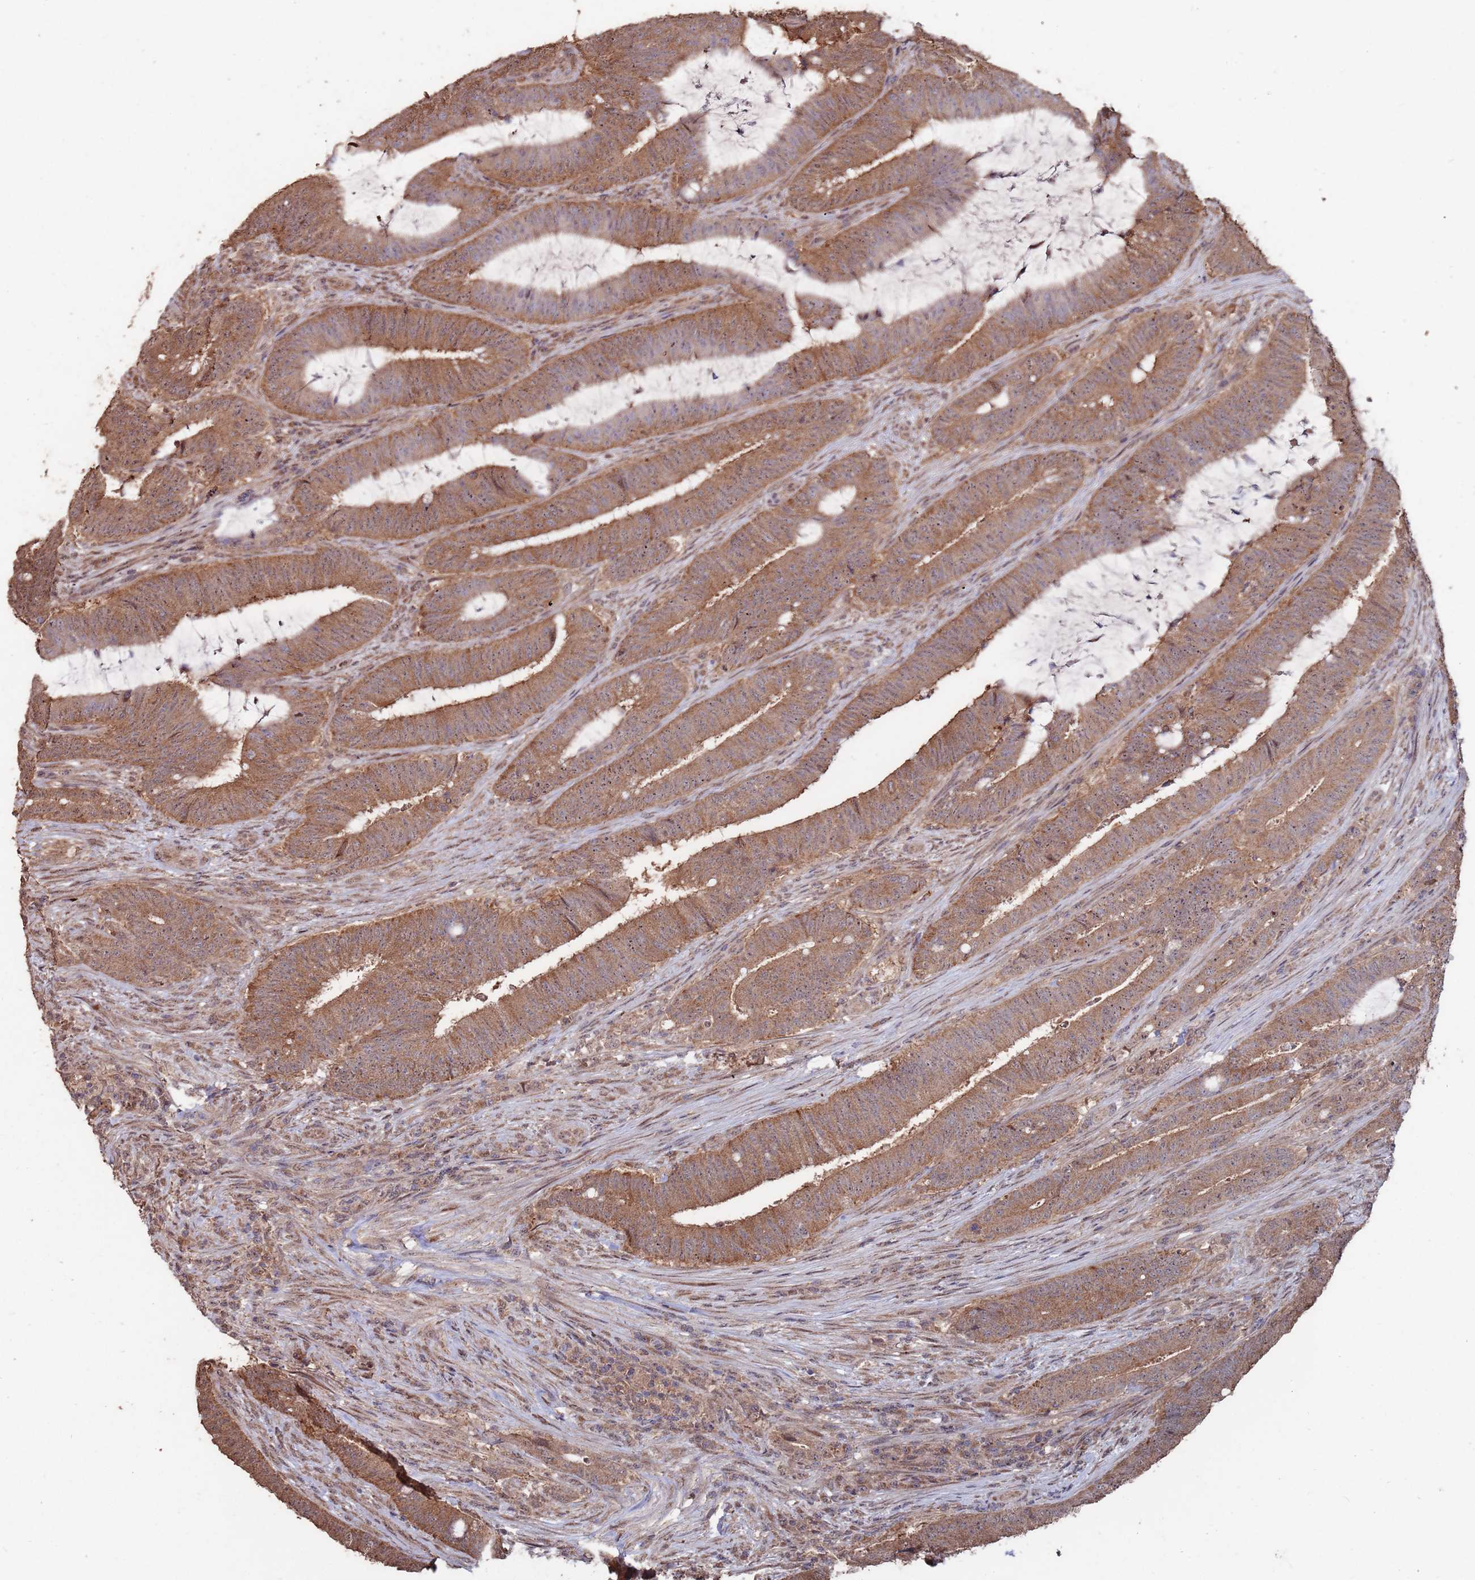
{"staining": {"intensity": "moderate", "quantity": ">75%", "location": "cytoplasmic/membranous"}, "tissue": "colorectal cancer", "cell_type": "Tumor cells", "image_type": "cancer", "snomed": [{"axis": "morphology", "description": "Adenocarcinoma, NOS"}, {"axis": "topography", "description": "Colon"}], "caption": "About >75% of tumor cells in colorectal cancer demonstrate moderate cytoplasmic/membranous protein staining as visualized by brown immunohistochemical staining.", "gene": "PRR7", "patient": {"sex": "female", "age": 43}}